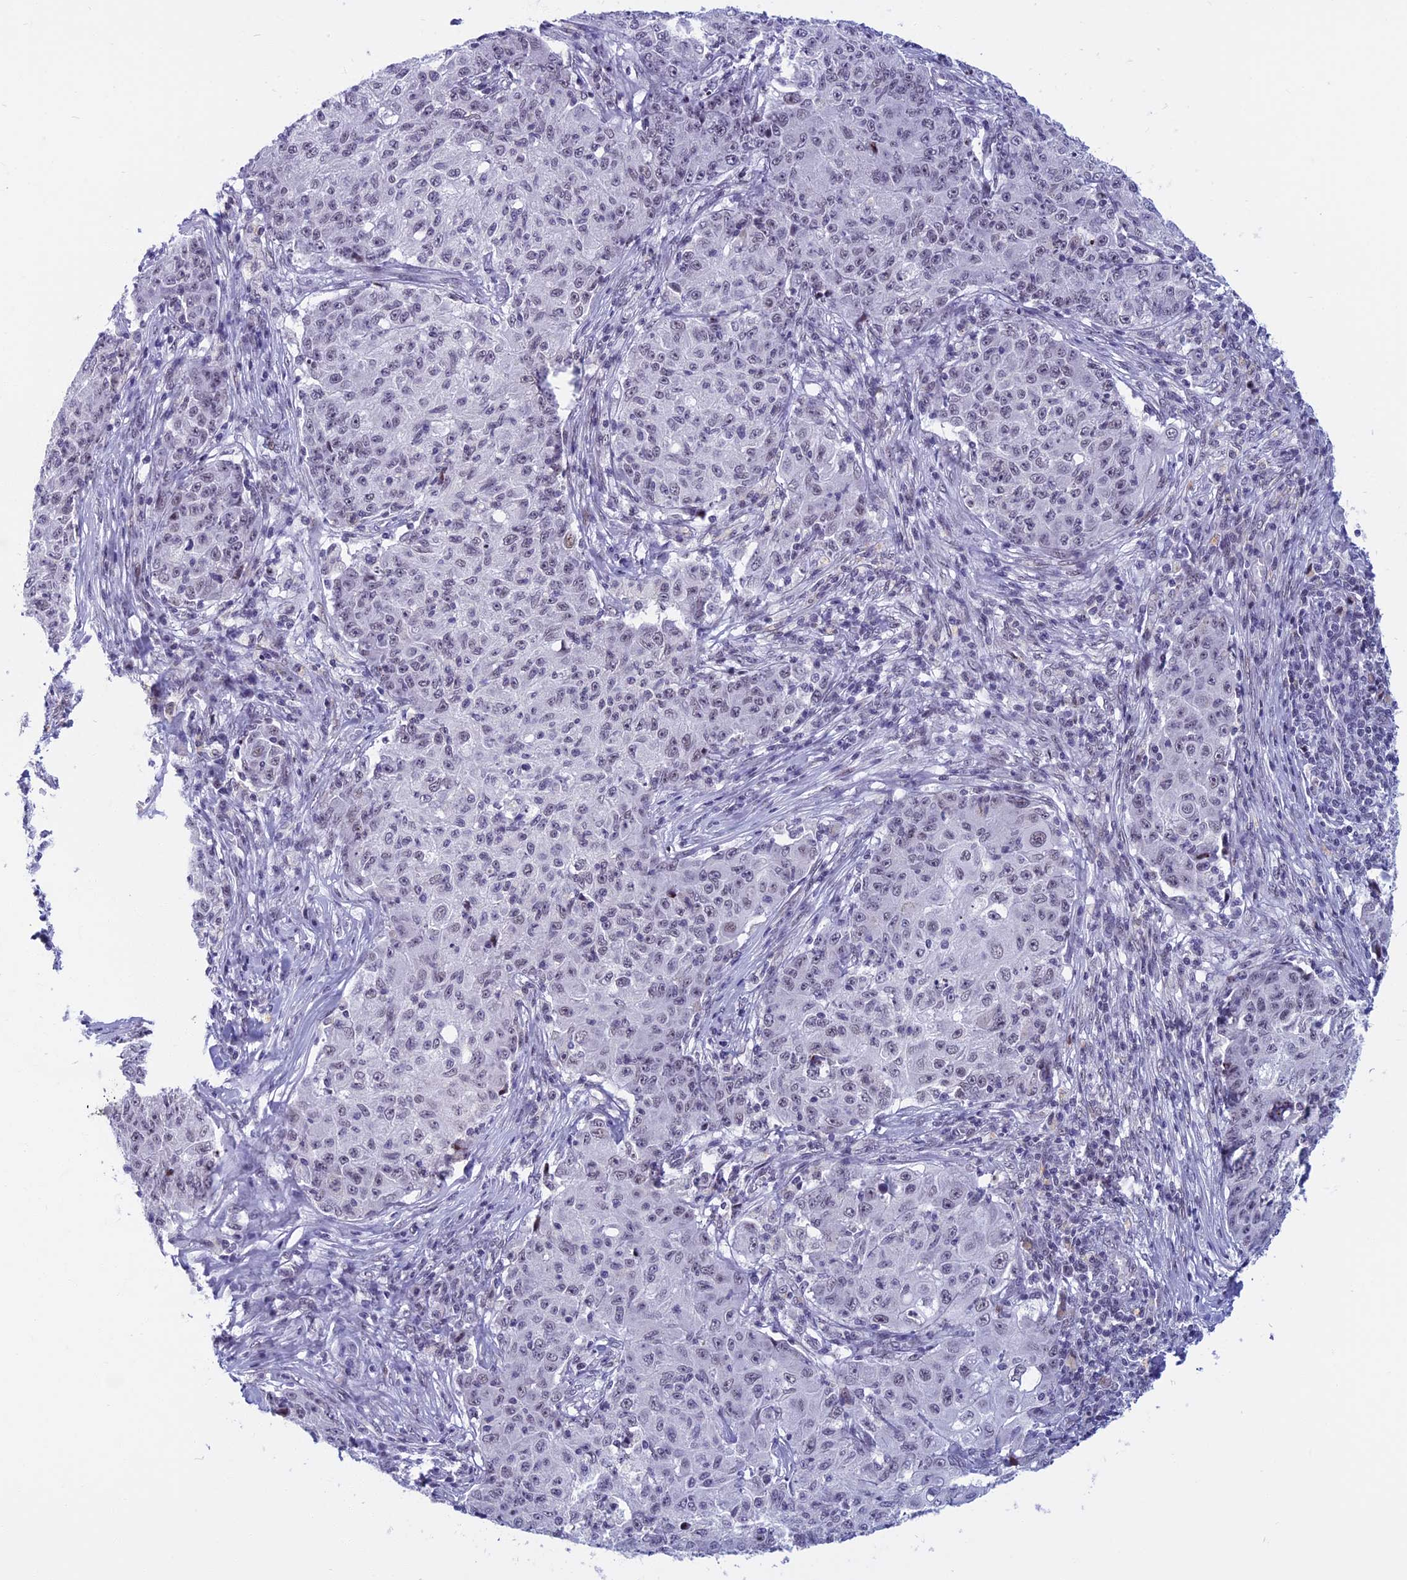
{"staining": {"intensity": "negative", "quantity": "none", "location": "none"}, "tissue": "ovarian cancer", "cell_type": "Tumor cells", "image_type": "cancer", "snomed": [{"axis": "morphology", "description": "Carcinoma, endometroid"}, {"axis": "topography", "description": "Ovary"}], "caption": "Ovarian endometroid carcinoma was stained to show a protein in brown. There is no significant staining in tumor cells.", "gene": "CDC7", "patient": {"sex": "female", "age": 42}}